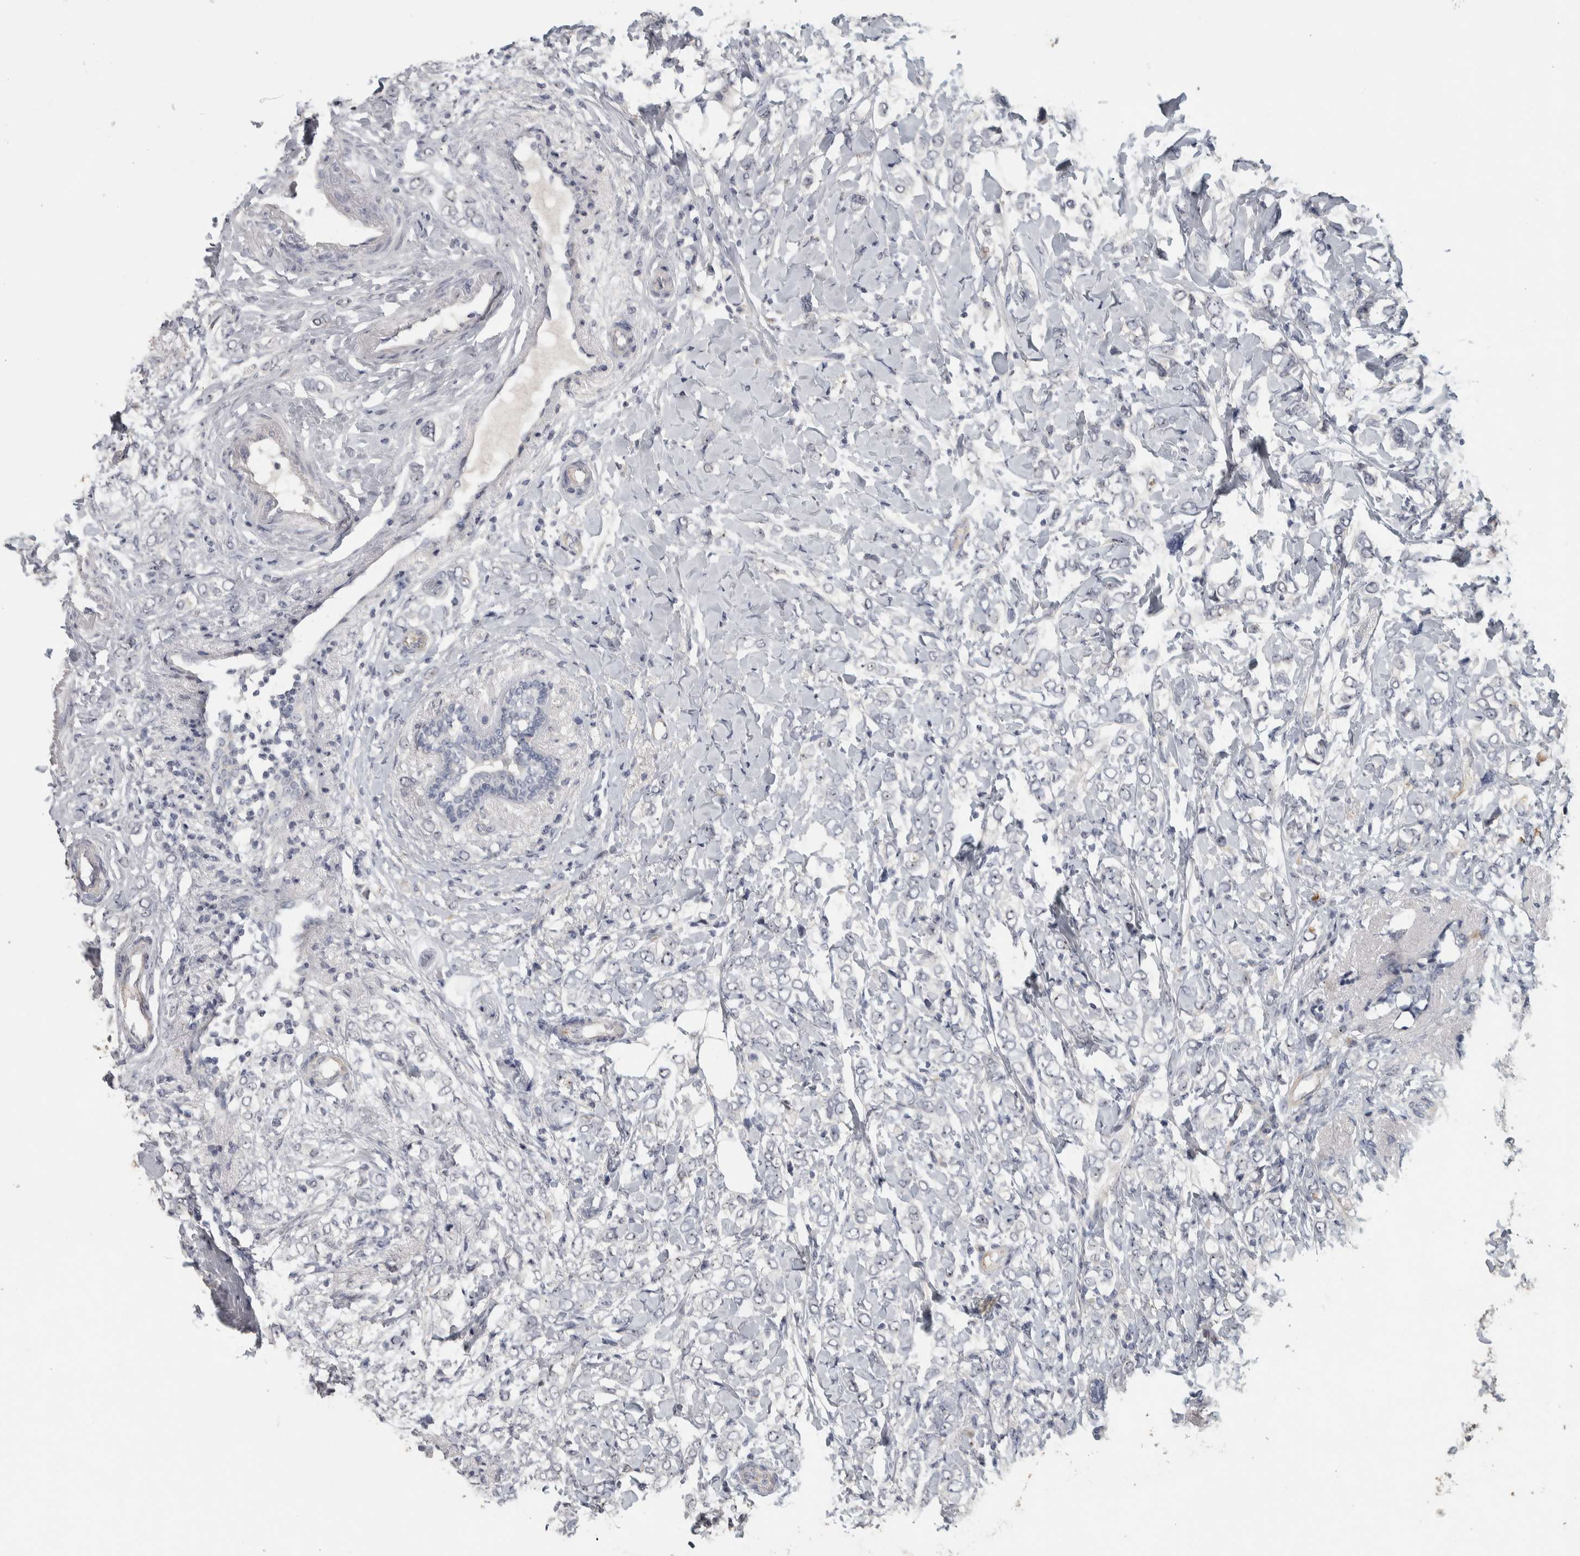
{"staining": {"intensity": "negative", "quantity": "none", "location": "none"}, "tissue": "breast cancer", "cell_type": "Tumor cells", "image_type": "cancer", "snomed": [{"axis": "morphology", "description": "Normal tissue, NOS"}, {"axis": "morphology", "description": "Lobular carcinoma"}, {"axis": "topography", "description": "Breast"}], "caption": "Tumor cells are negative for protein expression in human breast cancer (lobular carcinoma).", "gene": "DCAF10", "patient": {"sex": "female", "age": 47}}